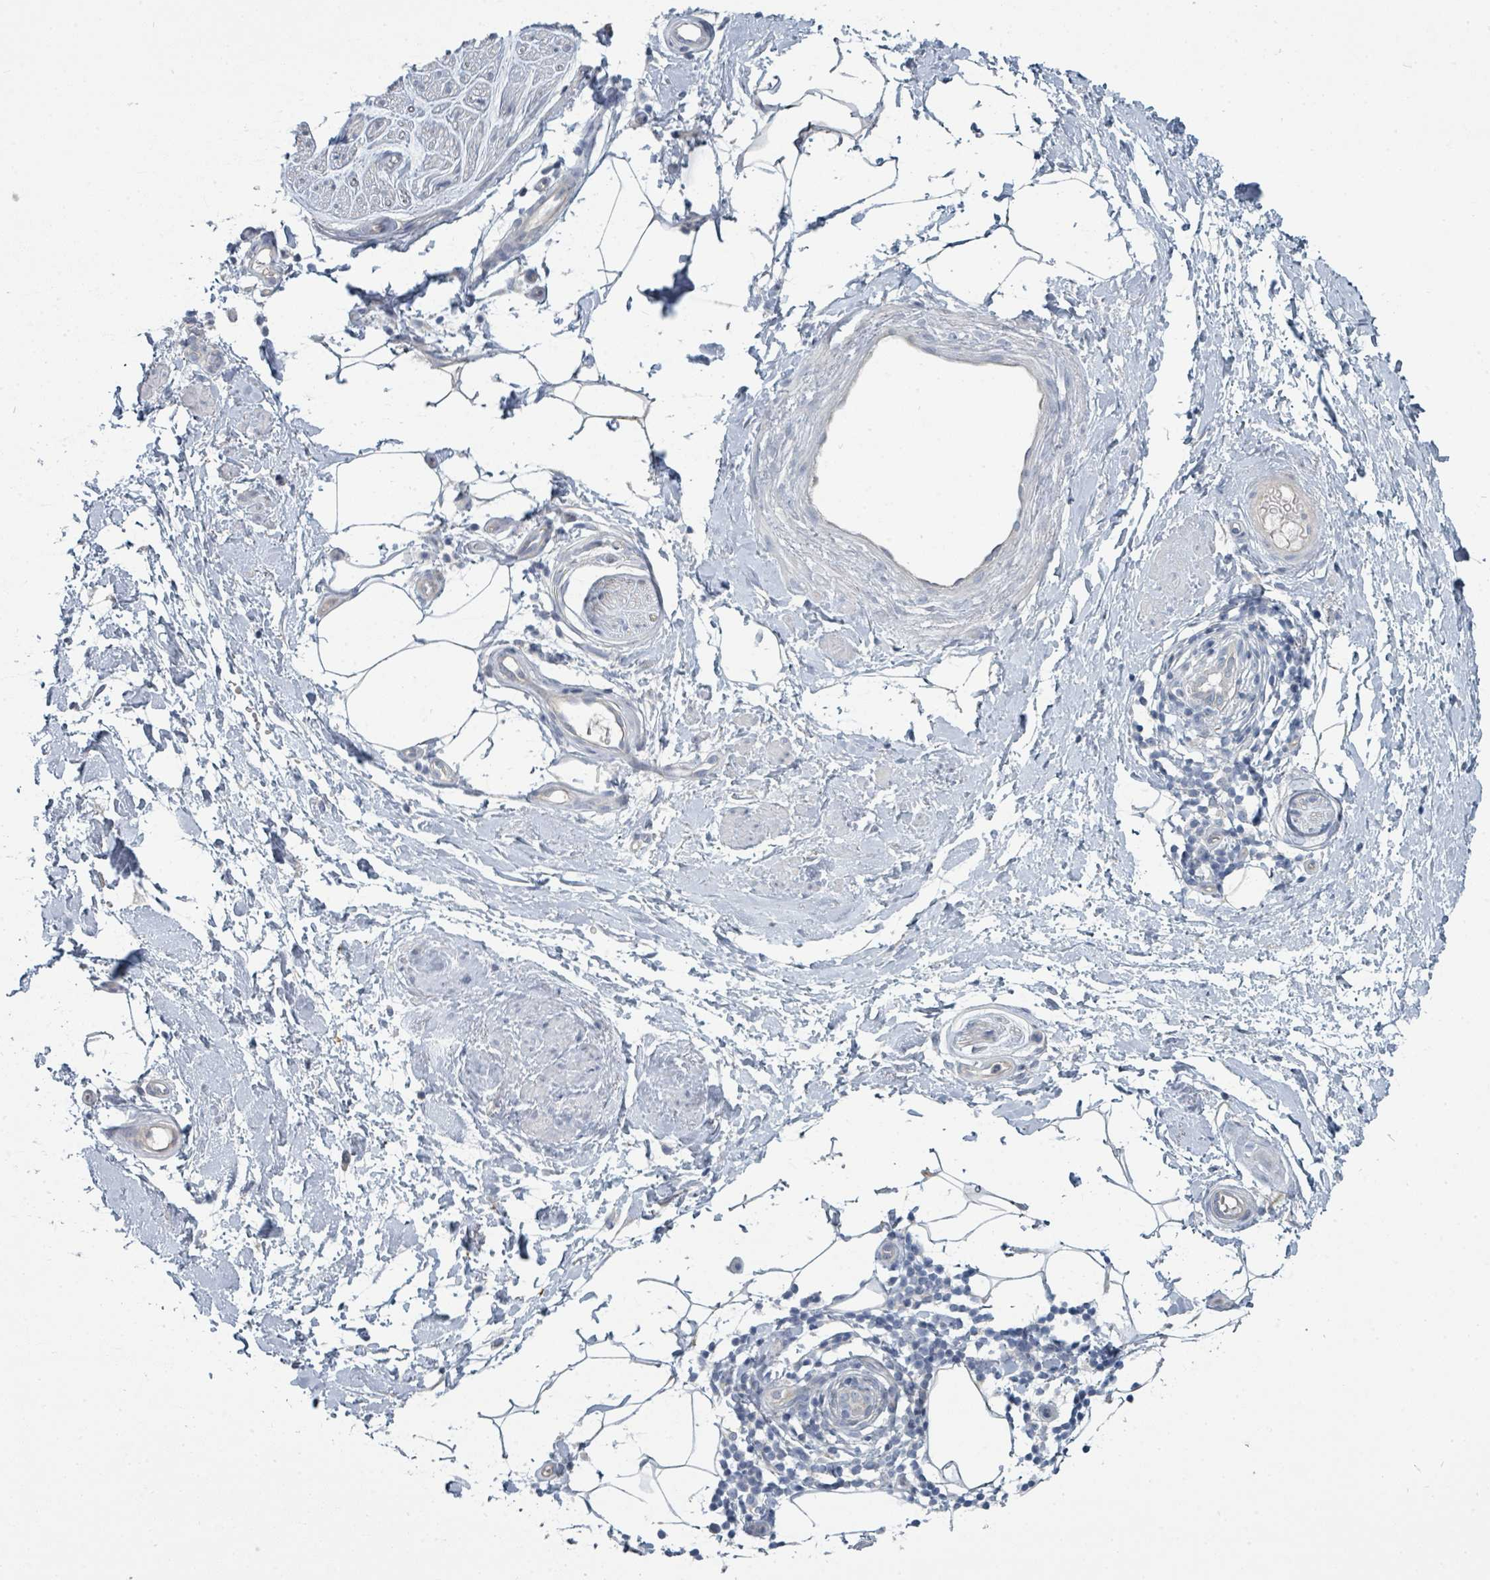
{"staining": {"intensity": "negative", "quantity": "none", "location": "none"}, "tissue": "adipose tissue", "cell_type": "Adipocytes", "image_type": "normal", "snomed": [{"axis": "morphology", "description": "Normal tissue, NOS"}, {"axis": "topography", "description": "Soft tissue"}, {"axis": "topography", "description": "Adipose tissue"}, {"axis": "topography", "description": "Vascular tissue"}, {"axis": "topography", "description": "Peripheral nerve tissue"}], "caption": "Photomicrograph shows no significant protein staining in adipocytes of unremarkable adipose tissue.", "gene": "SLC25A45", "patient": {"sex": "male", "age": 74}}